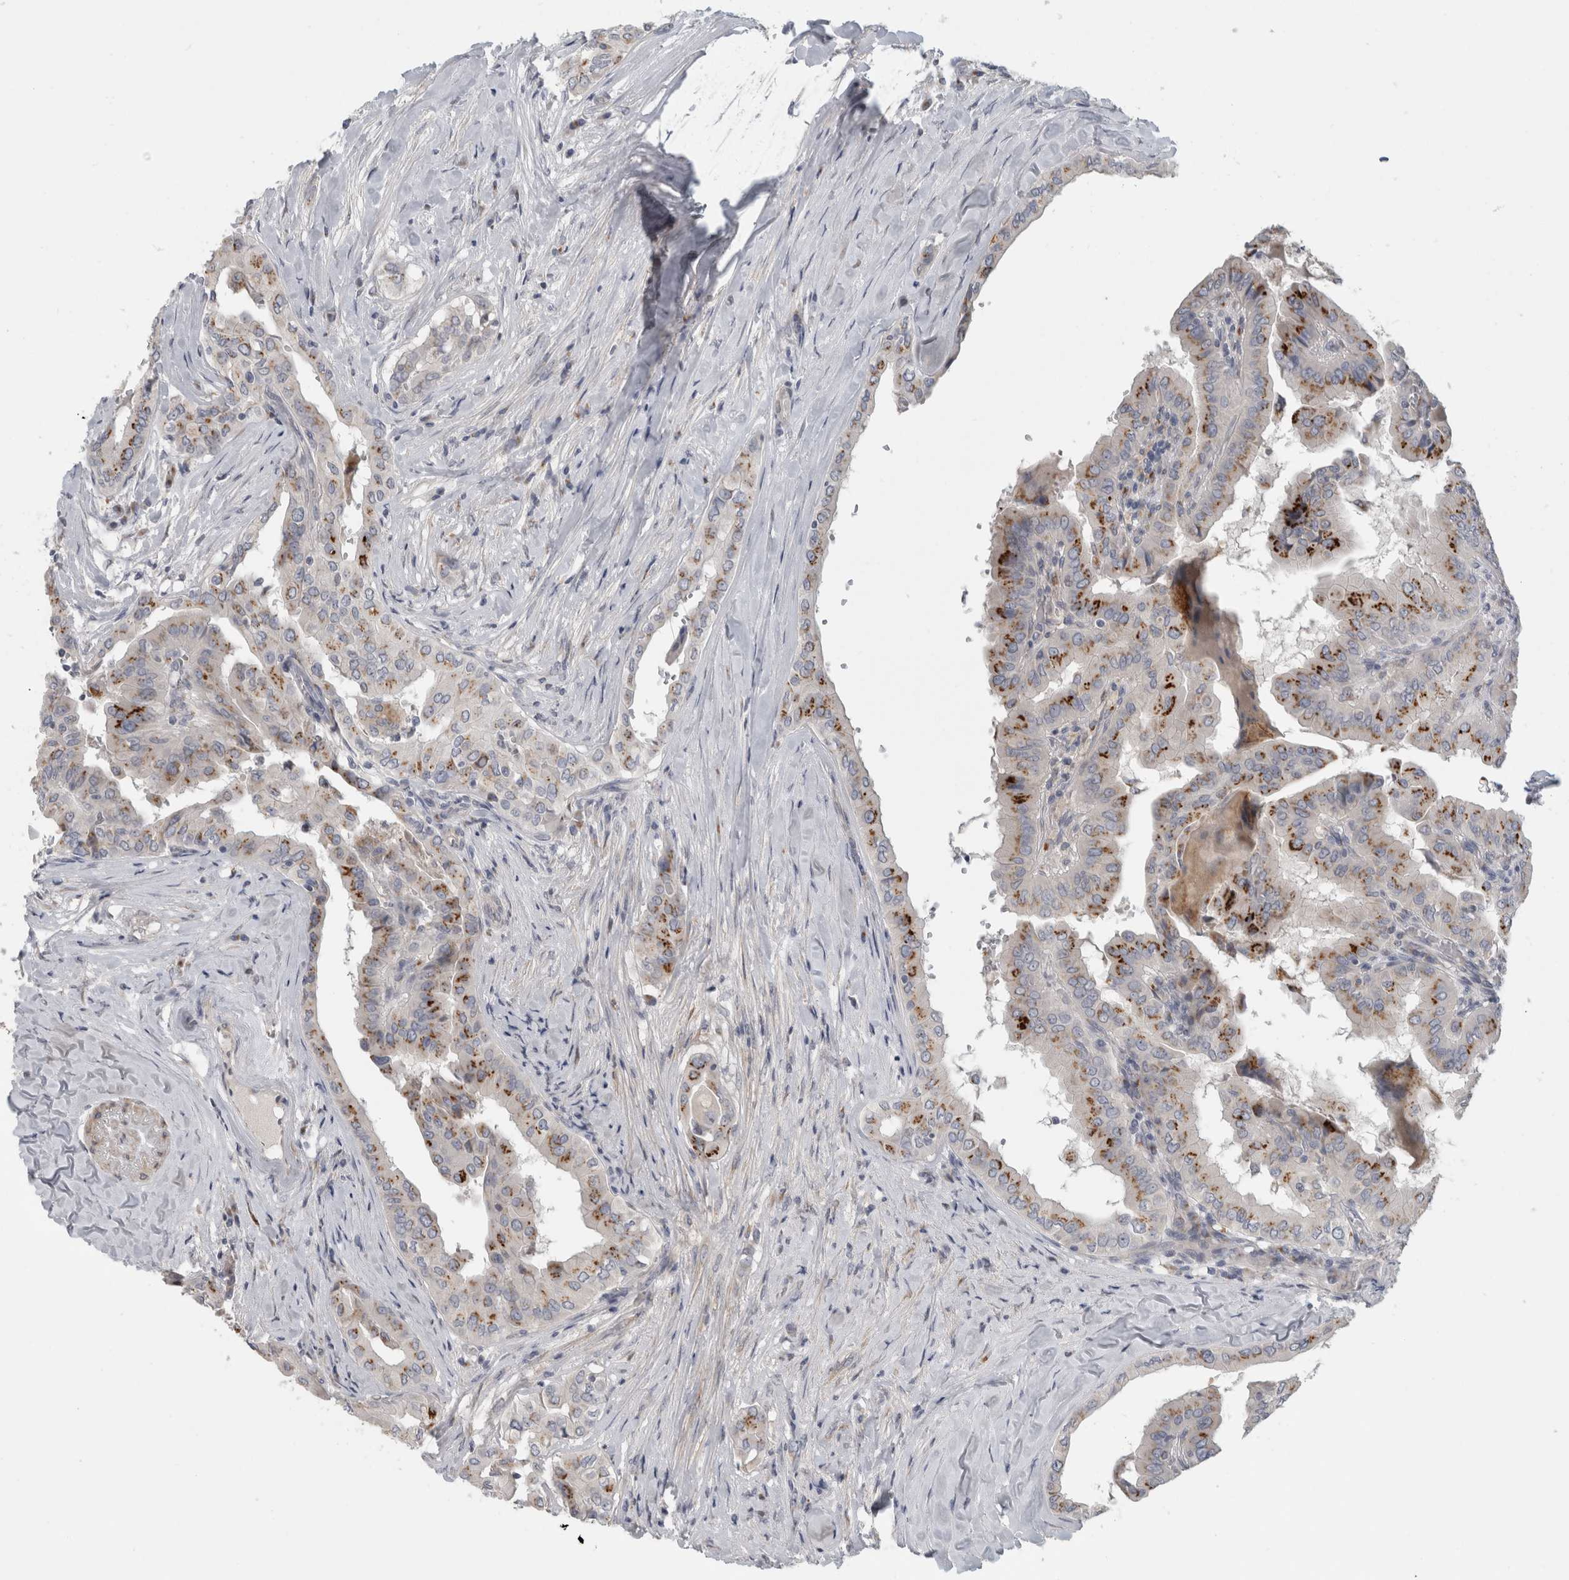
{"staining": {"intensity": "strong", "quantity": ">75%", "location": "cytoplasmic/membranous"}, "tissue": "thyroid cancer", "cell_type": "Tumor cells", "image_type": "cancer", "snomed": [{"axis": "morphology", "description": "Papillary adenocarcinoma, NOS"}, {"axis": "topography", "description": "Thyroid gland"}], "caption": "Thyroid cancer (papillary adenocarcinoma) stained with a protein marker shows strong staining in tumor cells.", "gene": "MGAT1", "patient": {"sex": "male", "age": 33}}